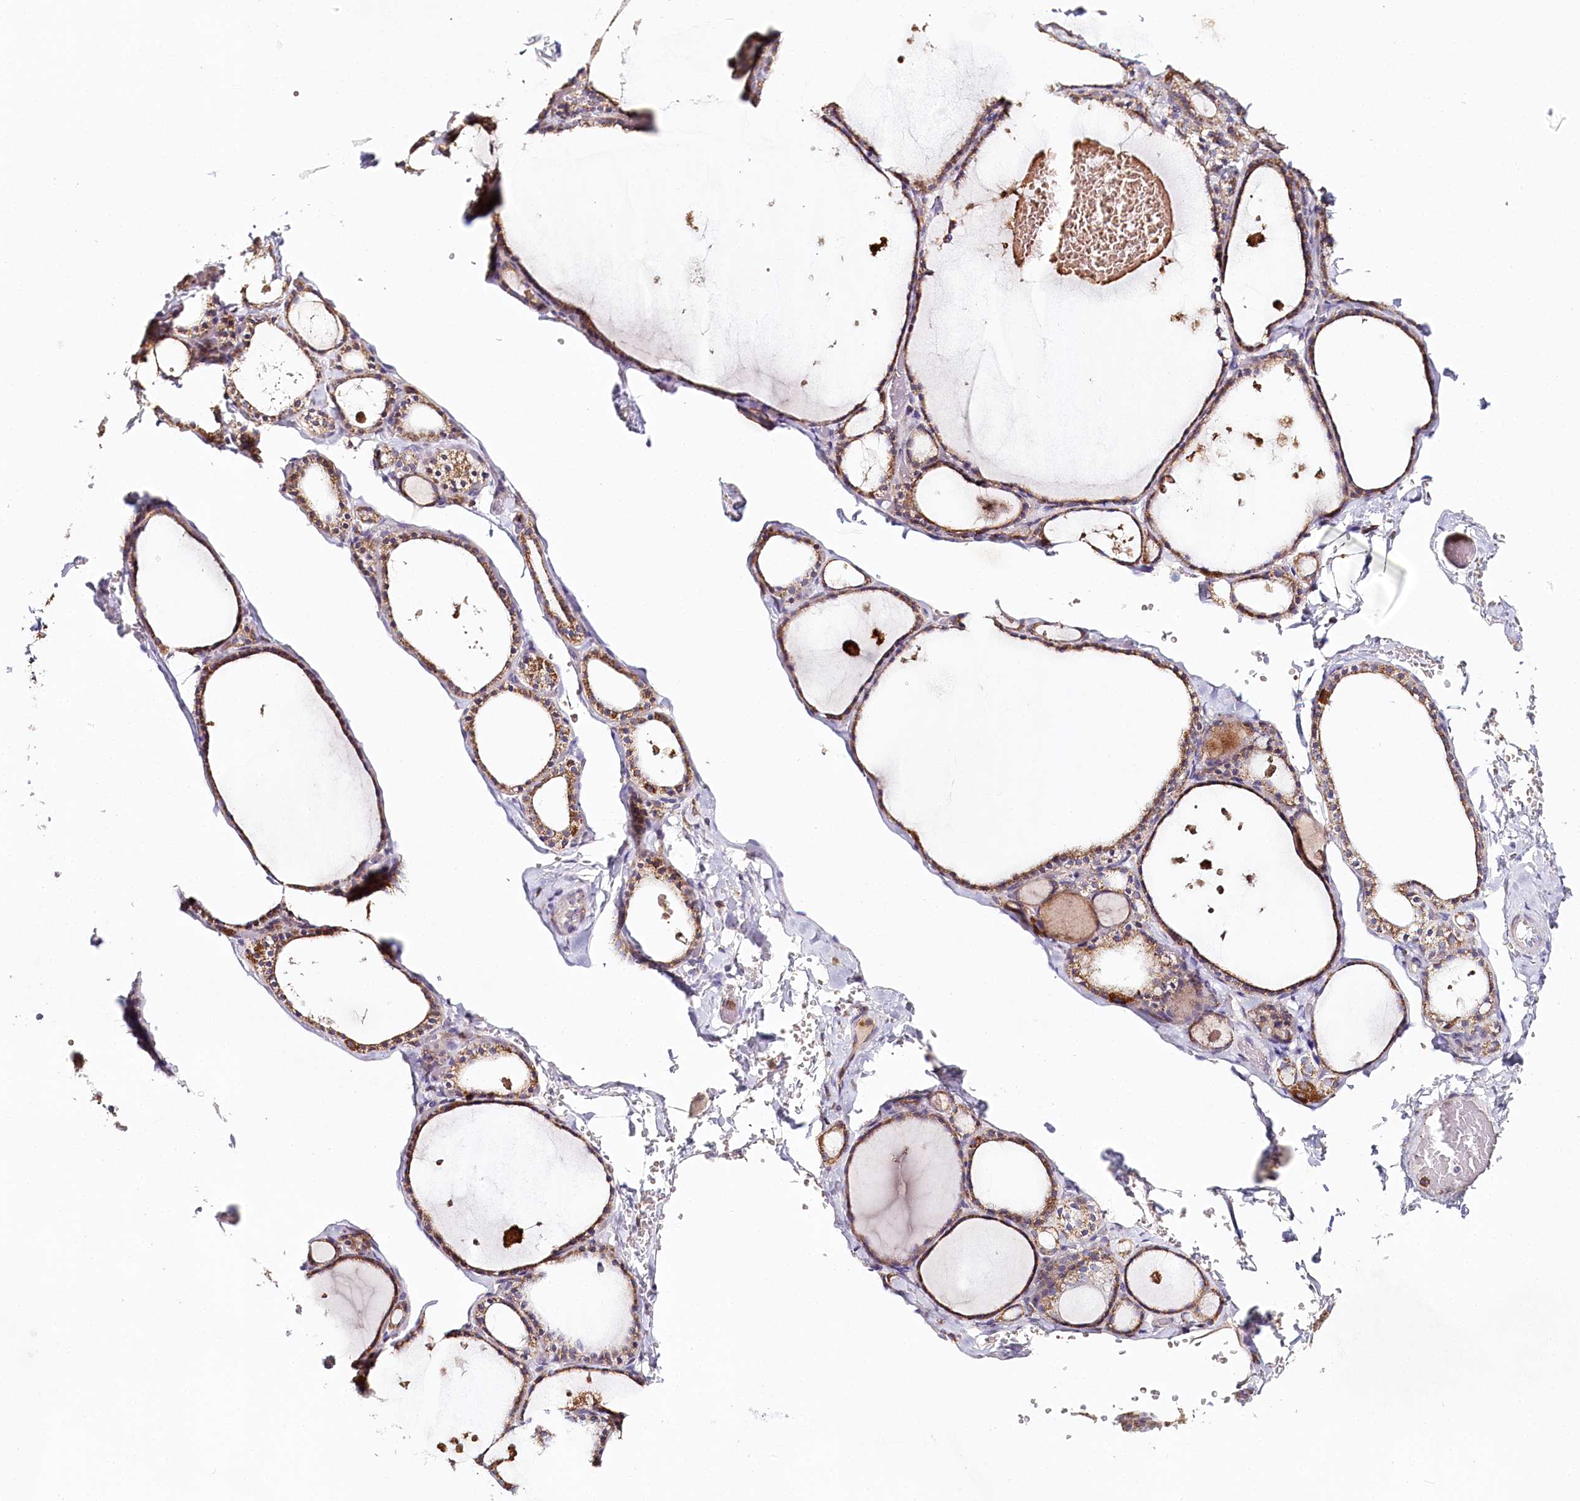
{"staining": {"intensity": "moderate", "quantity": ">75%", "location": "cytoplasmic/membranous"}, "tissue": "thyroid gland", "cell_type": "Glandular cells", "image_type": "normal", "snomed": [{"axis": "morphology", "description": "Normal tissue, NOS"}, {"axis": "topography", "description": "Thyroid gland"}], "caption": "Immunohistochemistry (IHC) (DAB) staining of normal human thyroid gland displays moderate cytoplasmic/membranous protein positivity in about >75% of glandular cells.", "gene": "MMP25", "patient": {"sex": "male", "age": 56}}